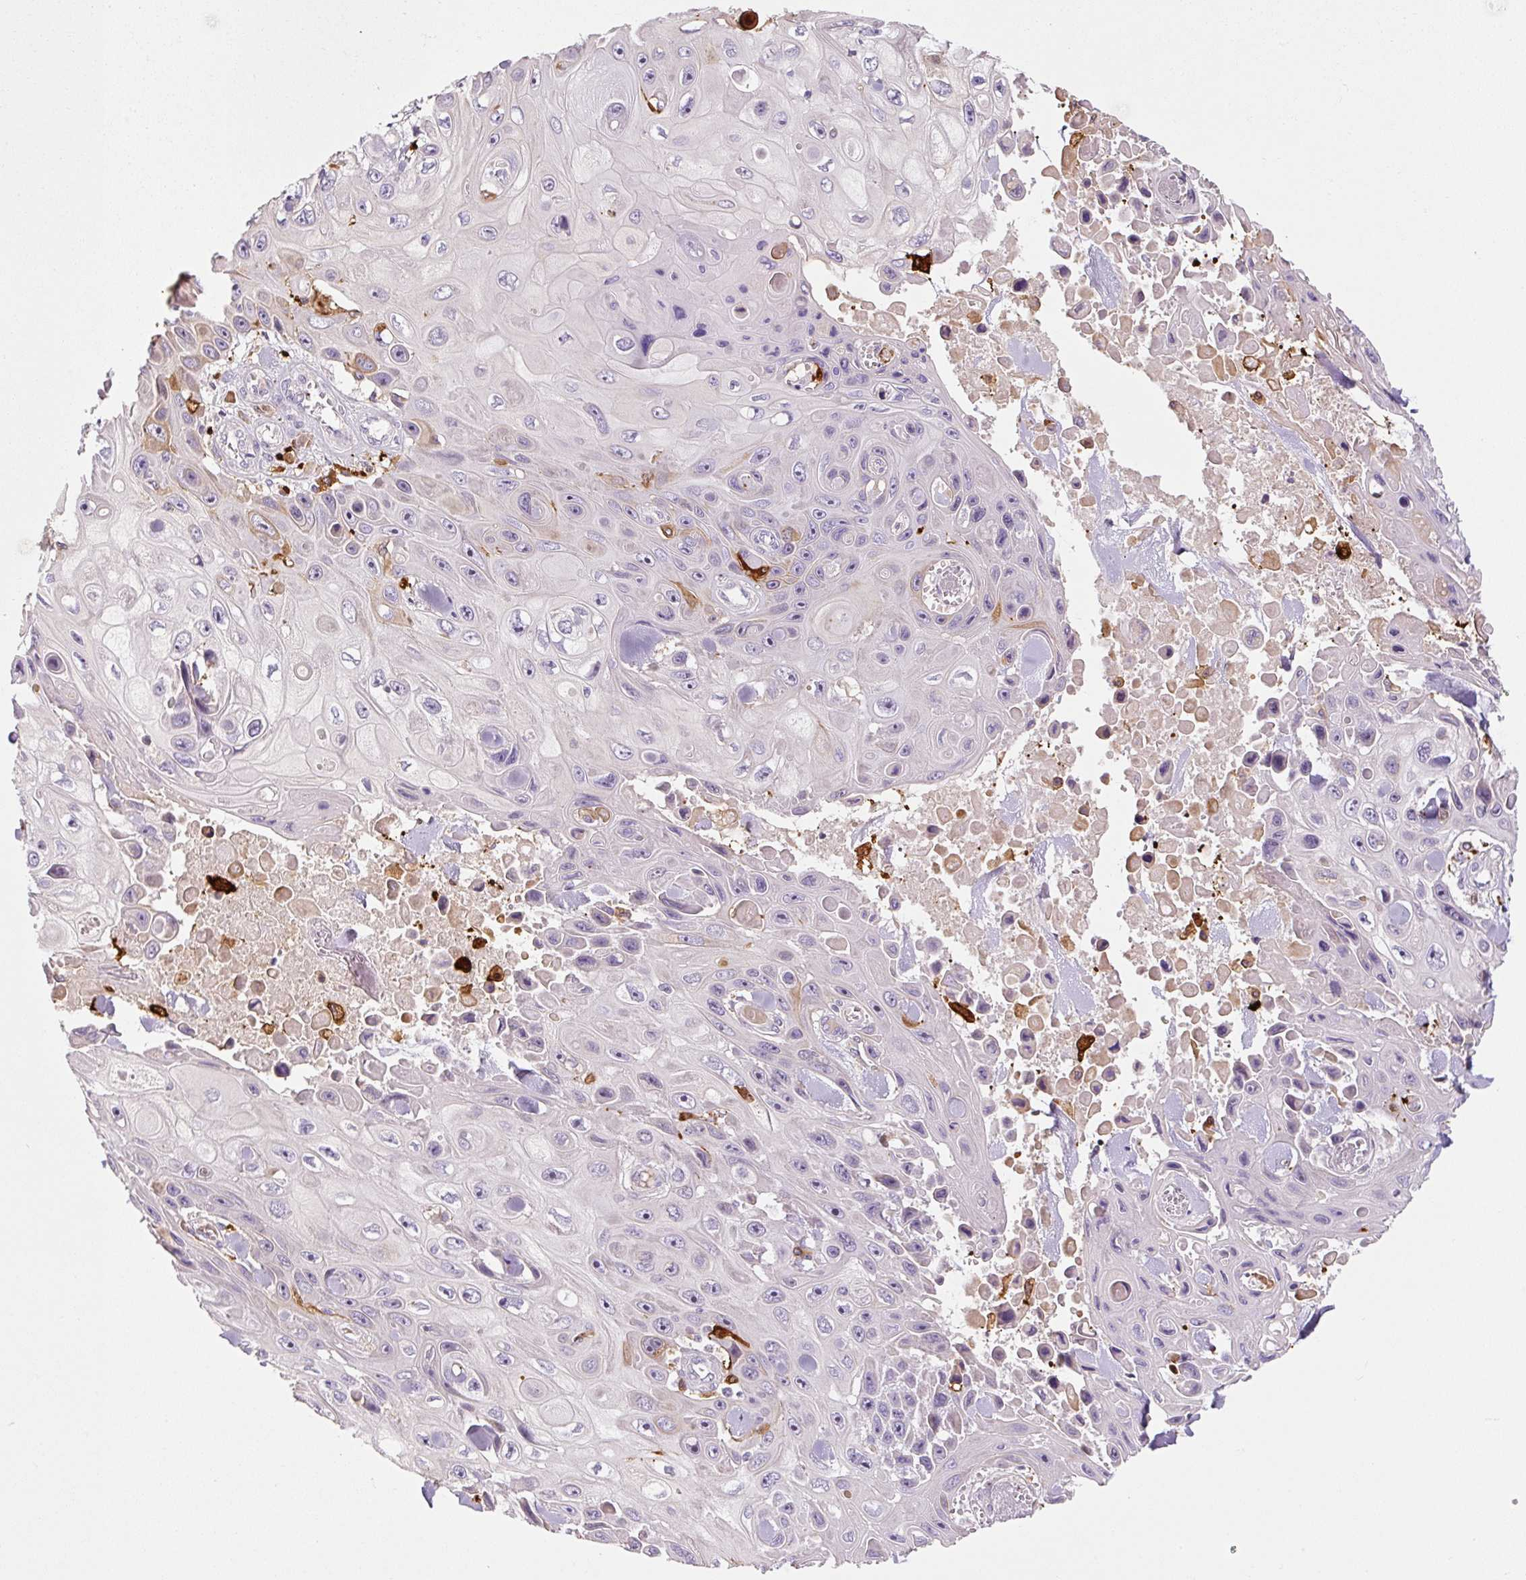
{"staining": {"intensity": "negative", "quantity": "none", "location": "none"}, "tissue": "skin cancer", "cell_type": "Tumor cells", "image_type": "cancer", "snomed": [{"axis": "morphology", "description": "Squamous cell carcinoma, NOS"}, {"axis": "topography", "description": "Skin"}], "caption": "Human skin squamous cell carcinoma stained for a protein using IHC shows no positivity in tumor cells.", "gene": "FUT10", "patient": {"sex": "male", "age": 82}}